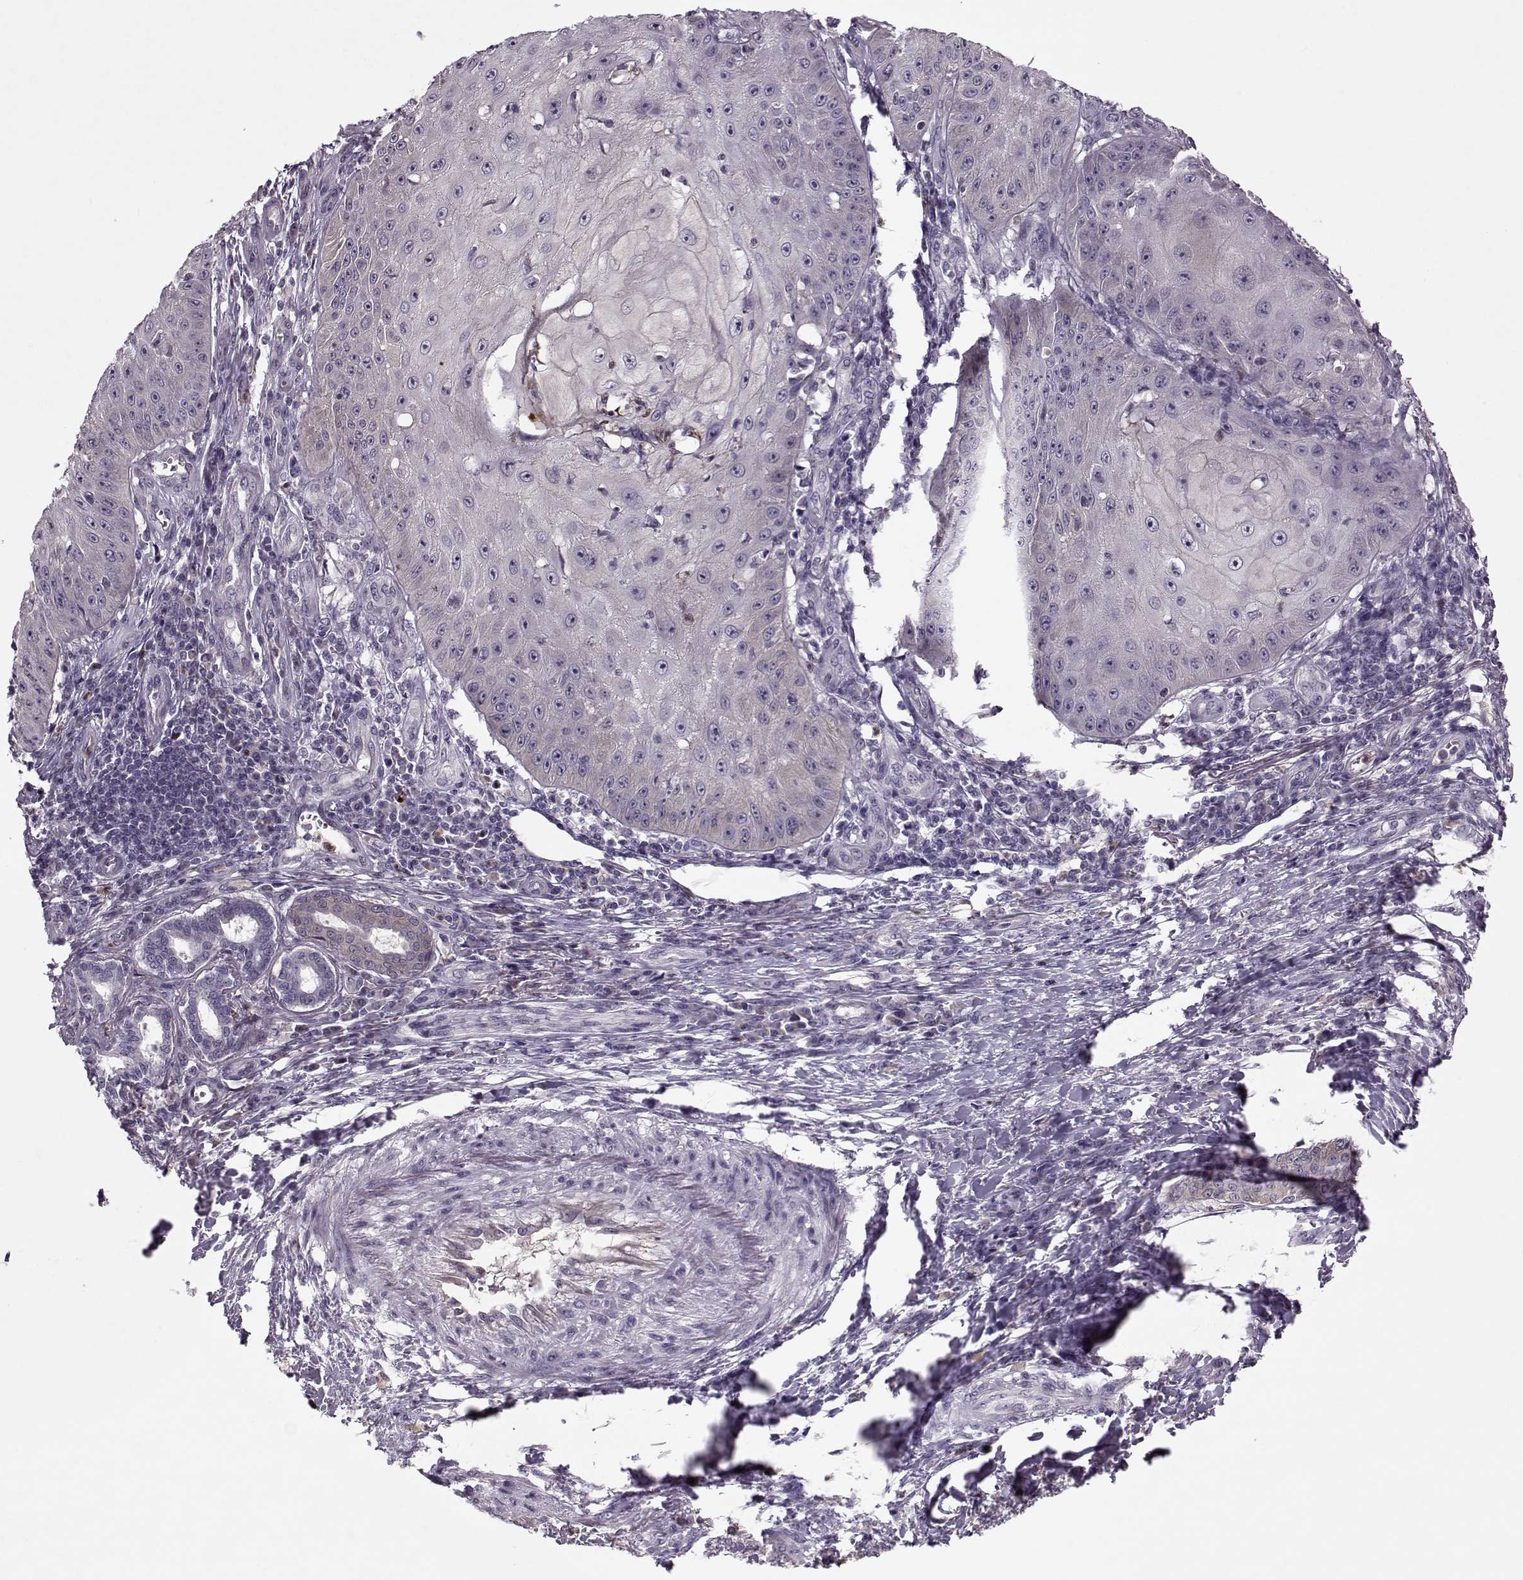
{"staining": {"intensity": "negative", "quantity": "none", "location": "none"}, "tissue": "skin cancer", "cell_type": "Tumor cells", "image_type": "cancer", "snomed": [{"axis": "morphology", "description": "Squamous cell carcinoma, NOS"}, {"axis": "topography", "description": "Skin"}], "caption": "Tumor cells show no significant expression in skin cancer (squamous cell carcinoma).", "gene": "ACOT11", "patient": {"sex": "male", "age": 70}}